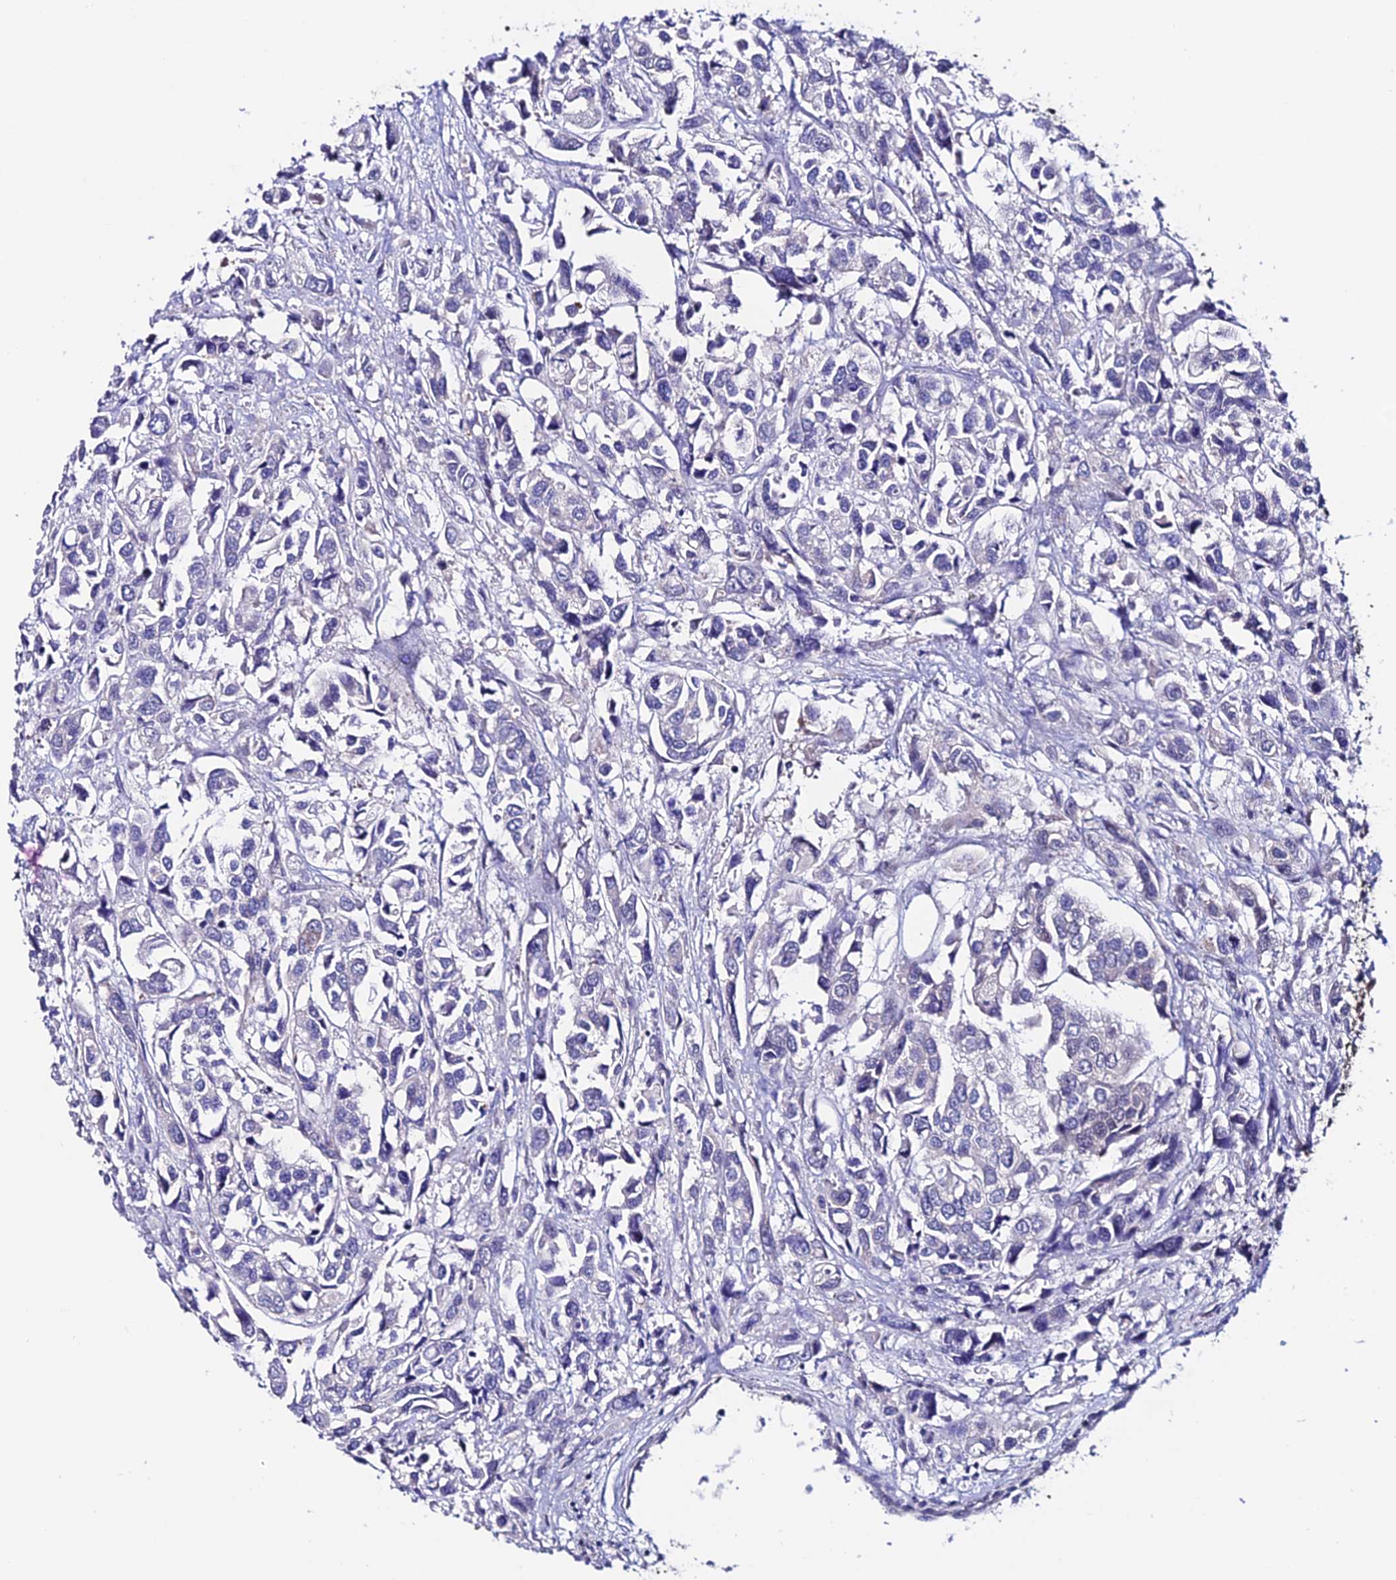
{"staining": {"intensity": "negative", "quantity": "none", "location": "none"}, "tissue": "urothelial cancer", "cell_type": "Tumor cells", "image_type": "cancer", "snomed": [{"axis": "morphology", "description": "Urothelial carcinoma, High grade"}, {"axis": "topography", "description": "Urinary bladder"}], "caption": "Tumor cells show no significant expression in urothelial cancer.", "gene": "FZD8", "patient": {"sex": "male", "age": 67}}